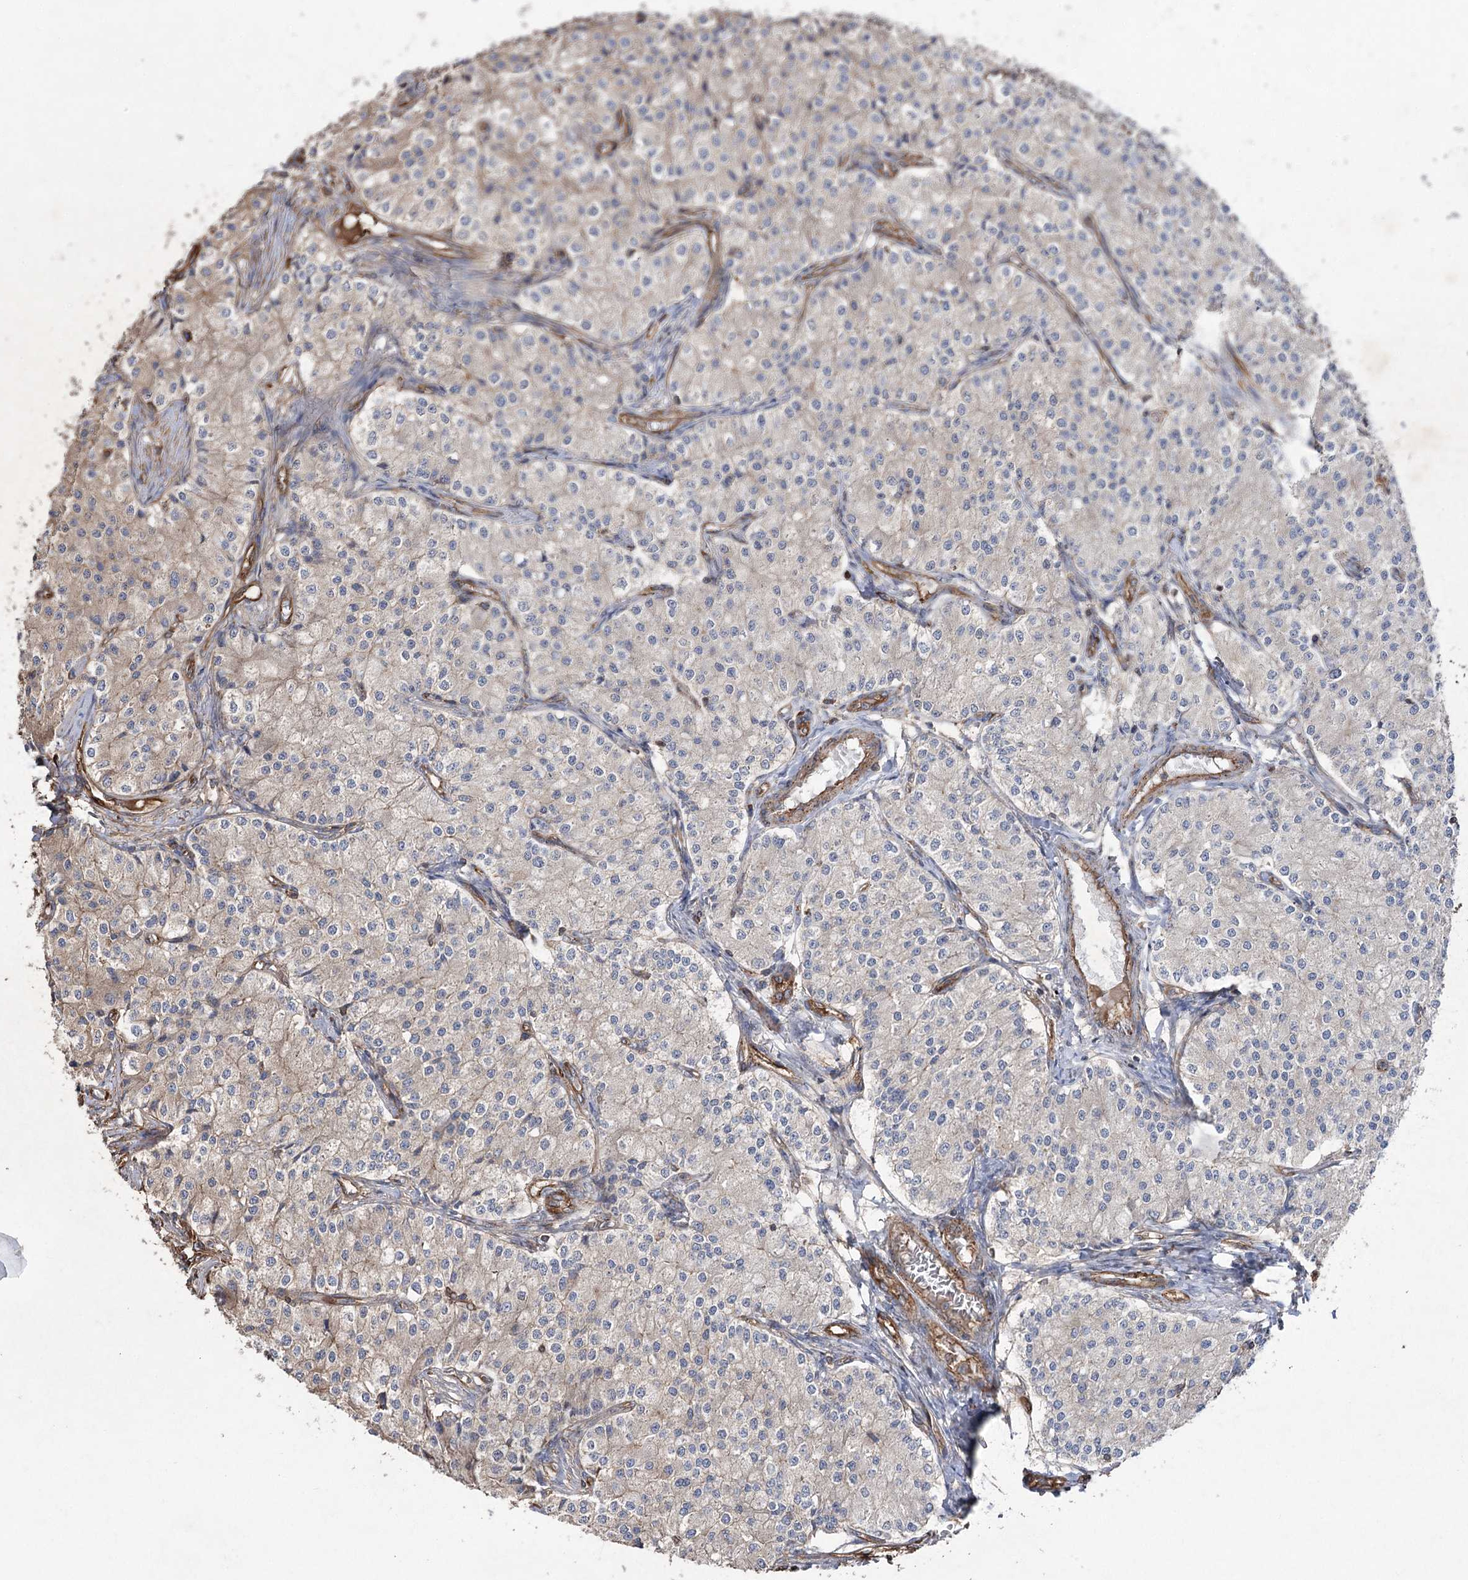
{"staining": {"intensity": "negative", "quantity": "none", "location": "none"}, "tissue": "carcinoid", "cell_type": "Tumor cells", "image_type": "cancer", "snomed": [{"axis": "morphology", "description": "Carcinoid, malignant, NOS"}, {"axis": "topography", "description": "Colon"}], "caption": "Malignant carcinoid stained for a protein using IHC shows no positivity tumor cells.", "gene": "LARS2", "patient": {"sex": "female", "age": 52}}